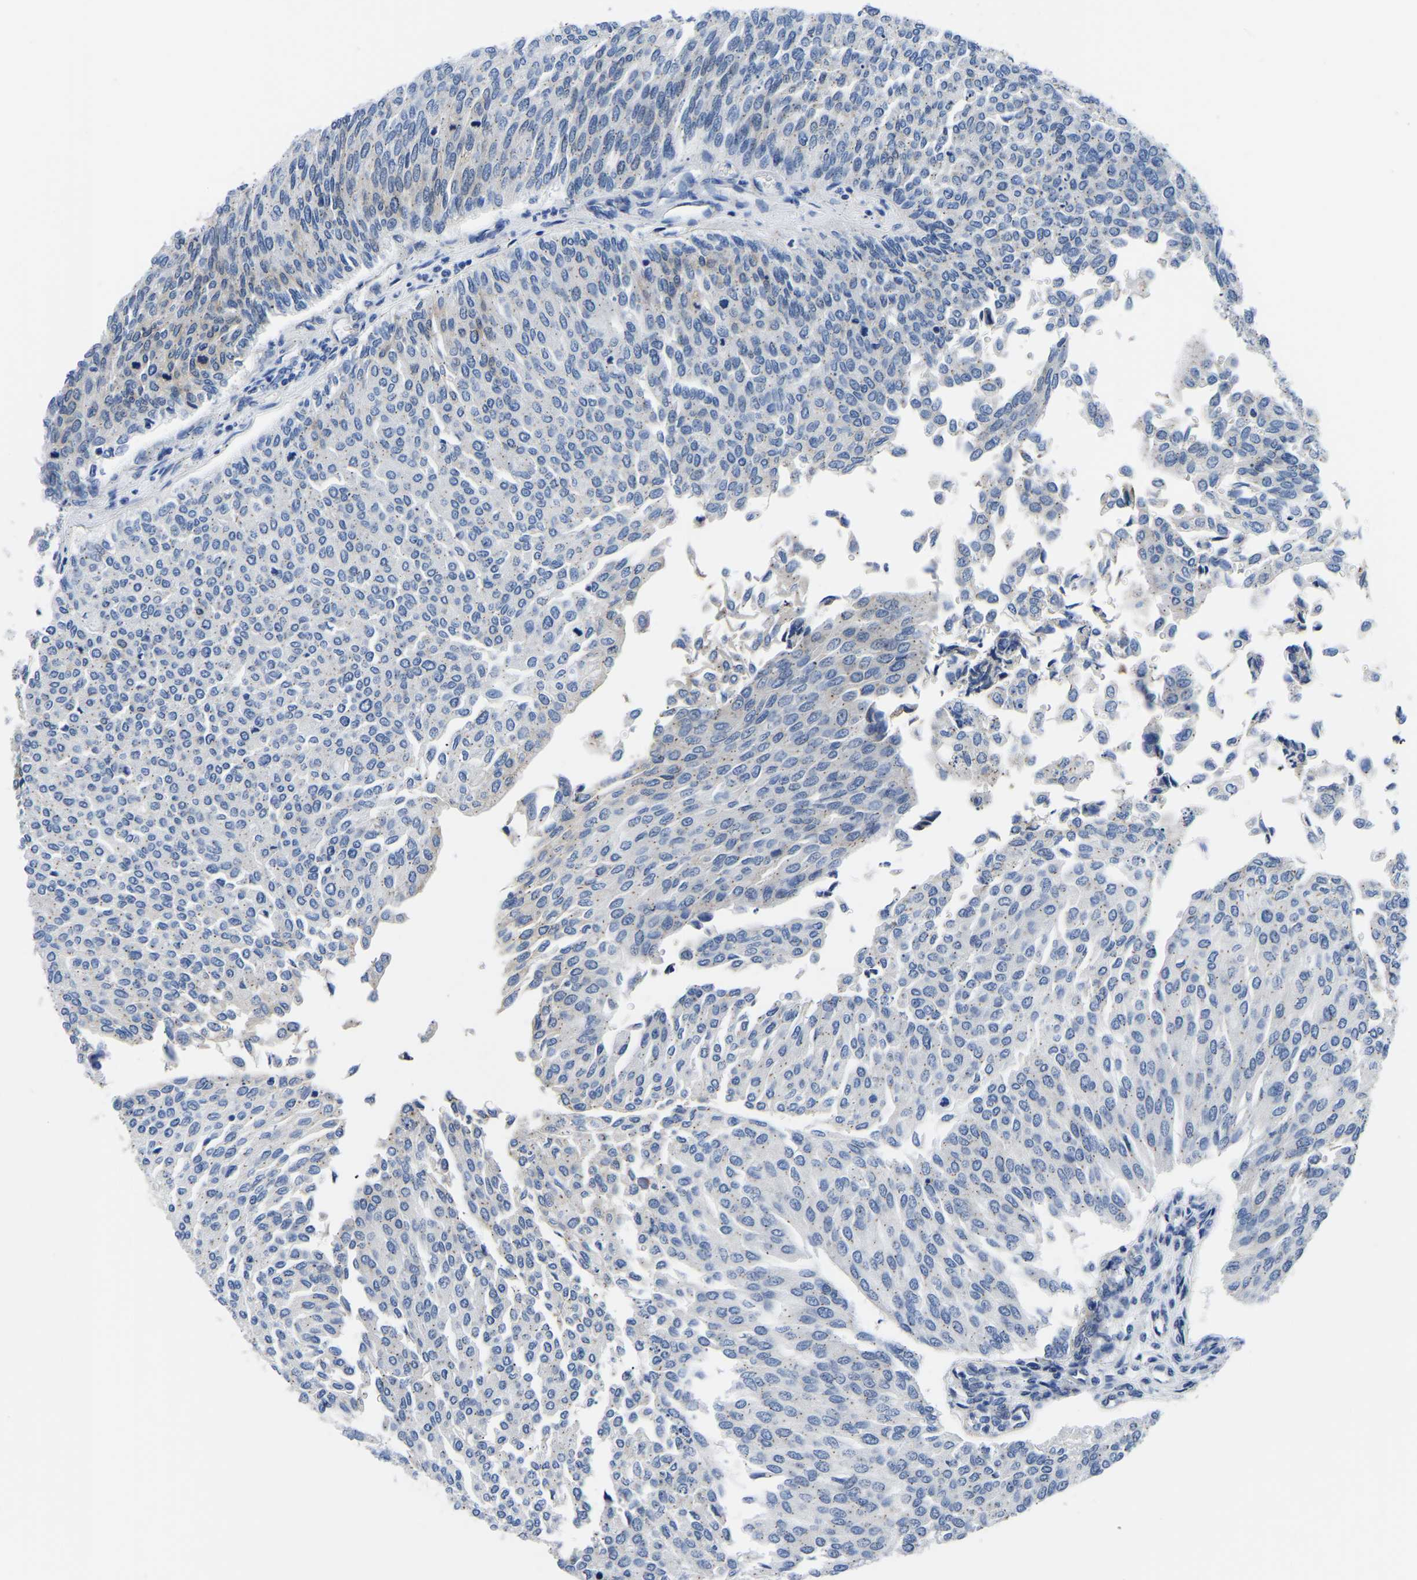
{"staining": {"intensity": "negative", "quantity": "none", "location": "none"}, "tissue": "urothelial cancer", "cell_type": "Tumor cells", "image_type": "cancer", "snomed": [{"axis": "morphology", "description": "Urothelial carcinoma, Low grade"}, {"axis": "topography", "description": "Urinary bladder"}], "caption": "DAB (3,3'-diaminobenzidine) immunohistochemical staining of human urothelial cancer reveals no significant positivity in tumor cells.", "gene": "TFG", "patient": {"sex": "female", "age": 79}}